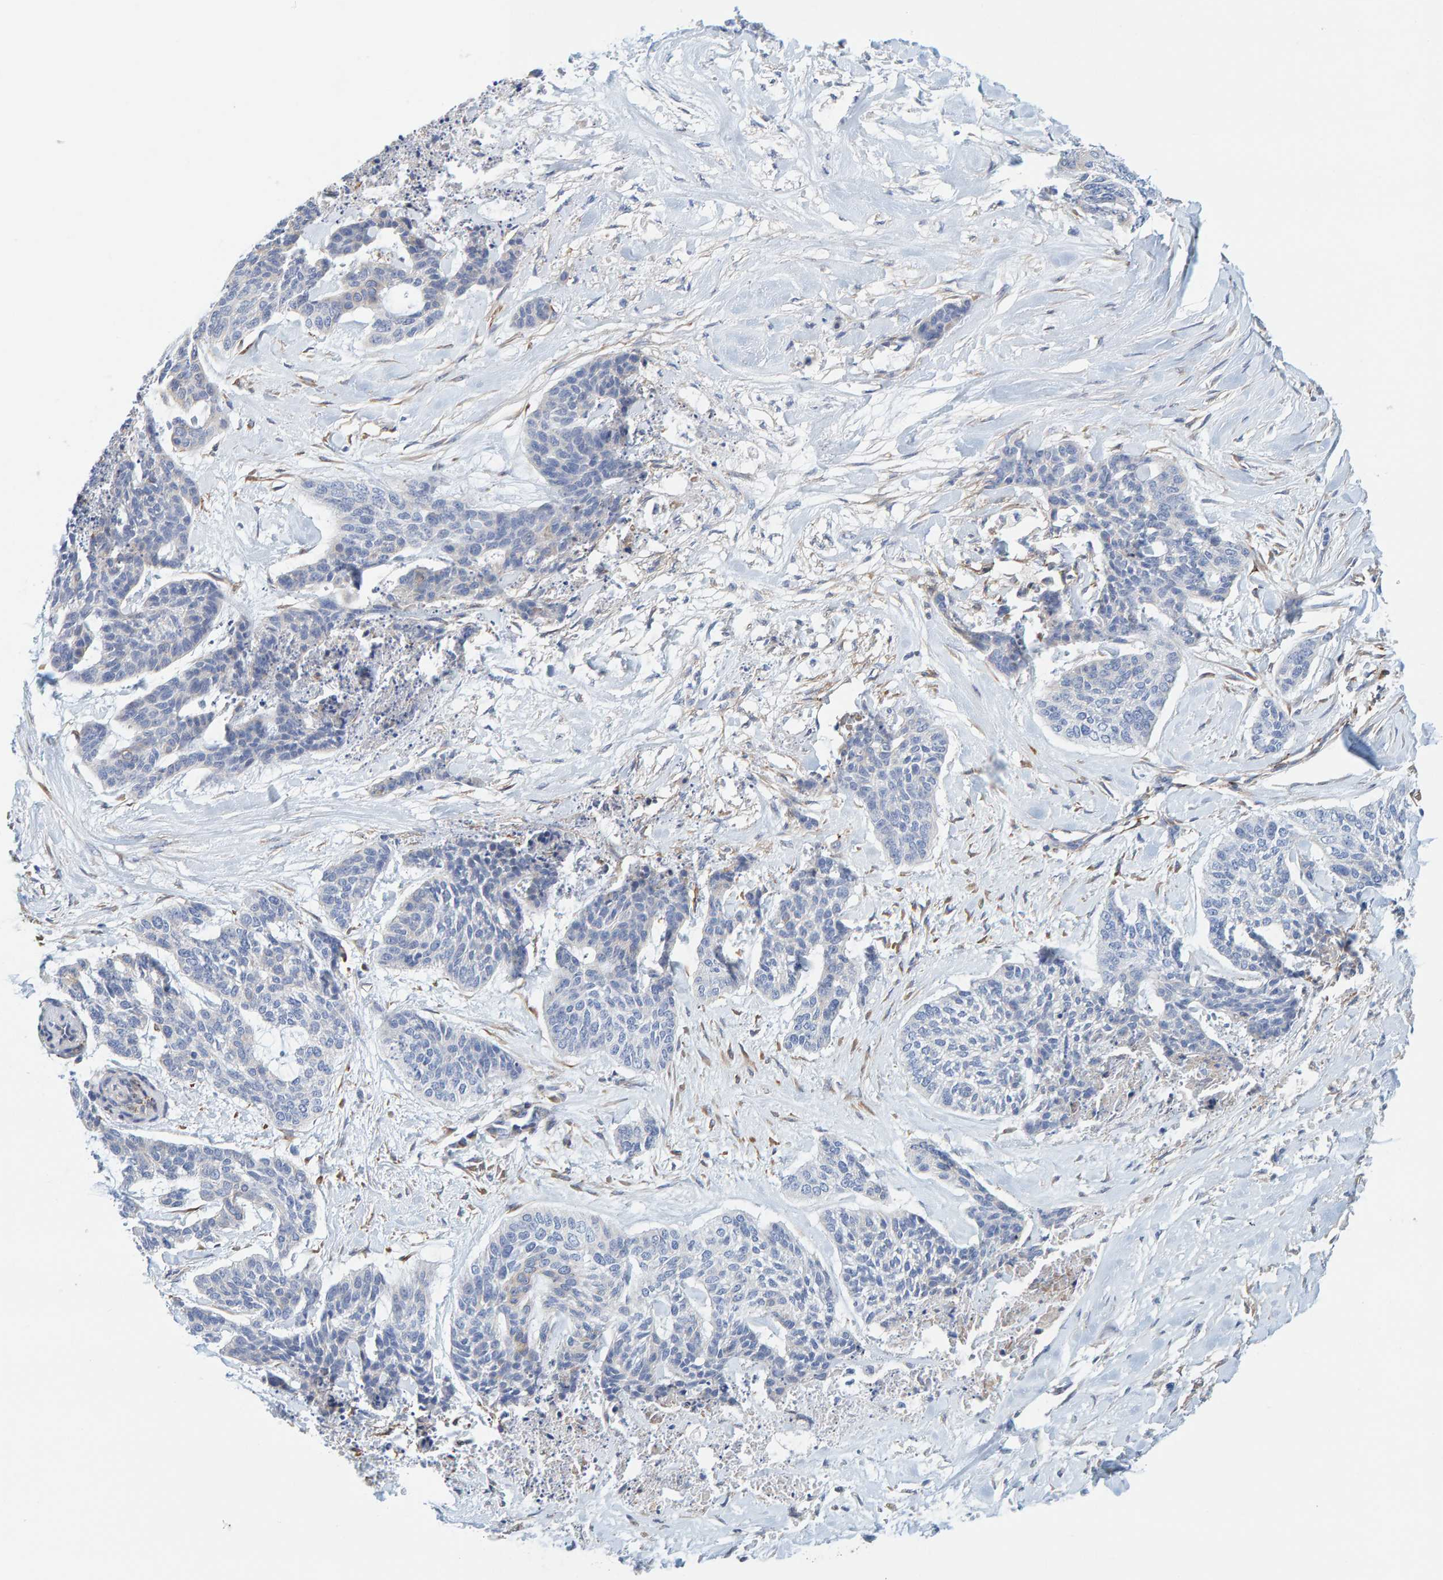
{"staining": {"intensity": "negative", "quantity": "none", "location": "none"}, "tissue": "skin cancer", "cell_type": "Tumor cells", "image_type": "cancer", "snomed": [{"axis": "morphology", "description": "Basal cell carcinoma"}, {"axis": "topography", "description": "Skin"}], "caption": "Human basal cell carcinoma (skin) stained for a protein using immunohistochemistry (IHC) displays no expression in tumor cells.", "gene": "MAP1B", "patient": {"sex": "female", "age": 64}}